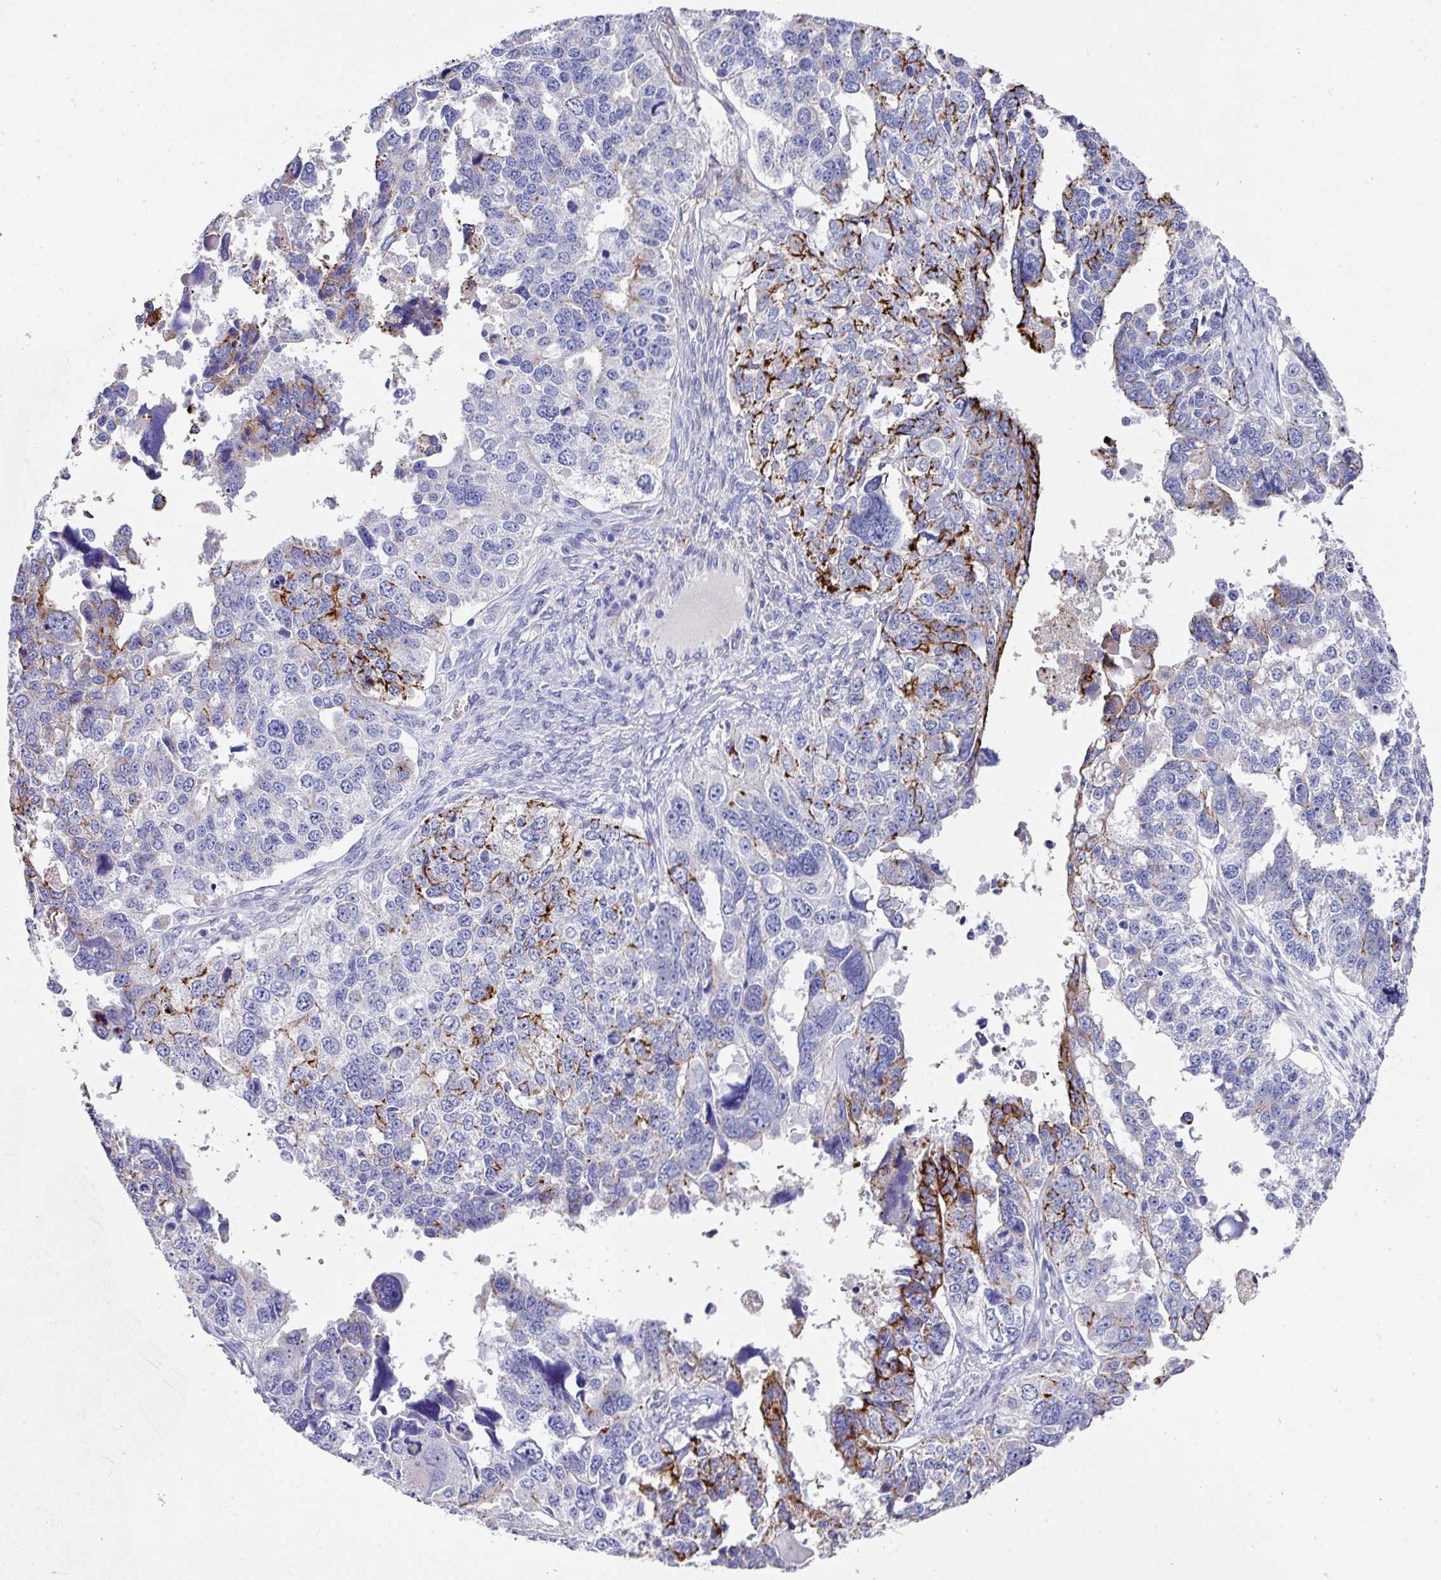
{"staining": {"intensity": "moderate", "quantity": "25%-75%", "location": "cytoplasmic/membranous"}, "tissue": "ovarian cancer", "cell_type": "Tumor cells", "image_type": "cancer", "snomed": [{"axis": "morphology", "description": "Cystadenocarcinoma, serous, NOS"}, {"axis": "topography", "description": "Ovary"}], "caption": "The micrograph demonstrates staining of serous cystadenocarcinoma (ovarian), revealing moderate cytoplasmic/membranous protein staining (brown color) within tumor cells.", "gene": "CLDN1", "patient": {"sex": "female", "age": 76}}